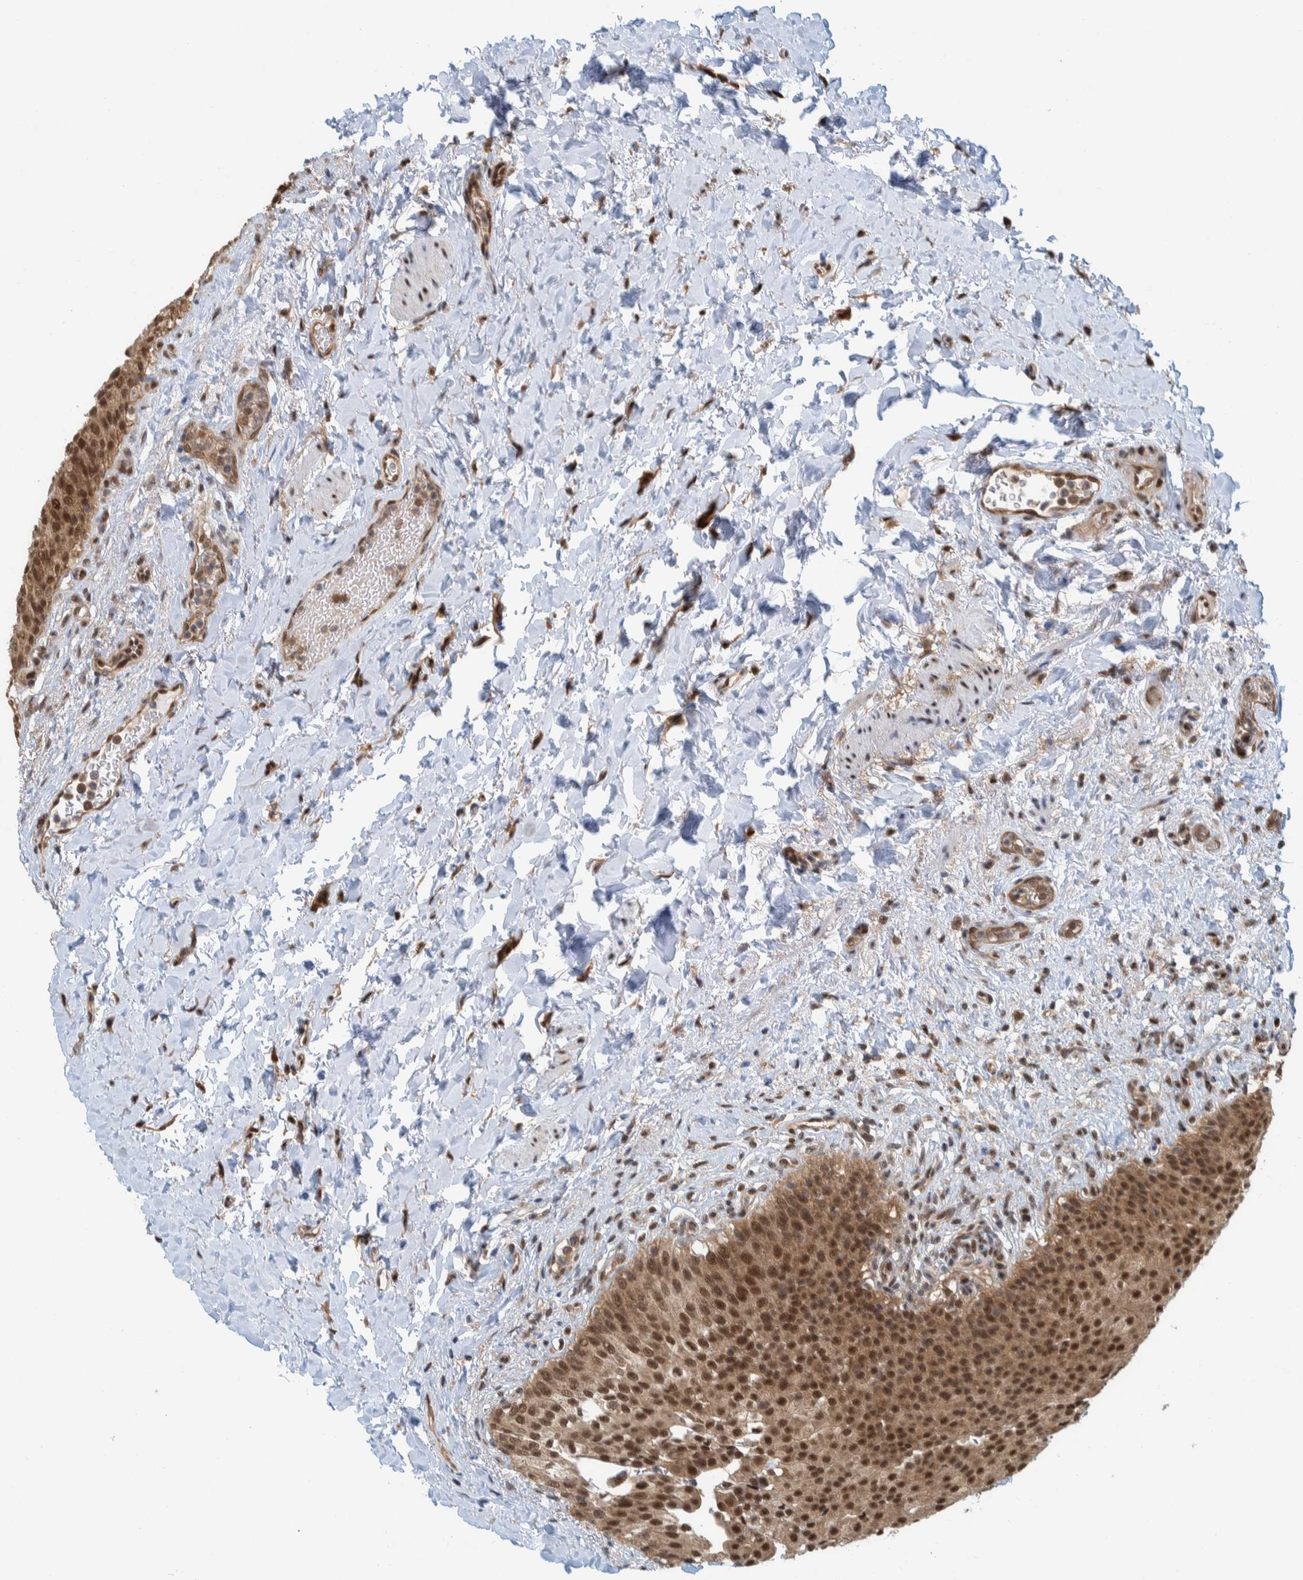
{"staining": {"intensity": "strong", "quantity": ">75%", "location": "cytoplasmic/membranous,nuclear"}, "tissue": "urinary bladder", "cell_type": "Urothelial cells", "image_type": "normal", "snomed": [{"axis": "morphology", "description": "Normal tissue, NOS"}, {"axis": "topography", "description": "Urinary bladder"}], "caption": "Immunohistochemical staining of benign human urinary bladder reveals >75% levels of strong cytoplasmic/membranous,nuclear protein staining in approximately >75% of urothelial cells. The staining was performed using DAB to visualize the protein expression in brown, while the nuclei were stained in blue with hematoxylin (Magnification: 20x).", "gene": "COPS3", "patient": {"sex": "female", "age": 60}}